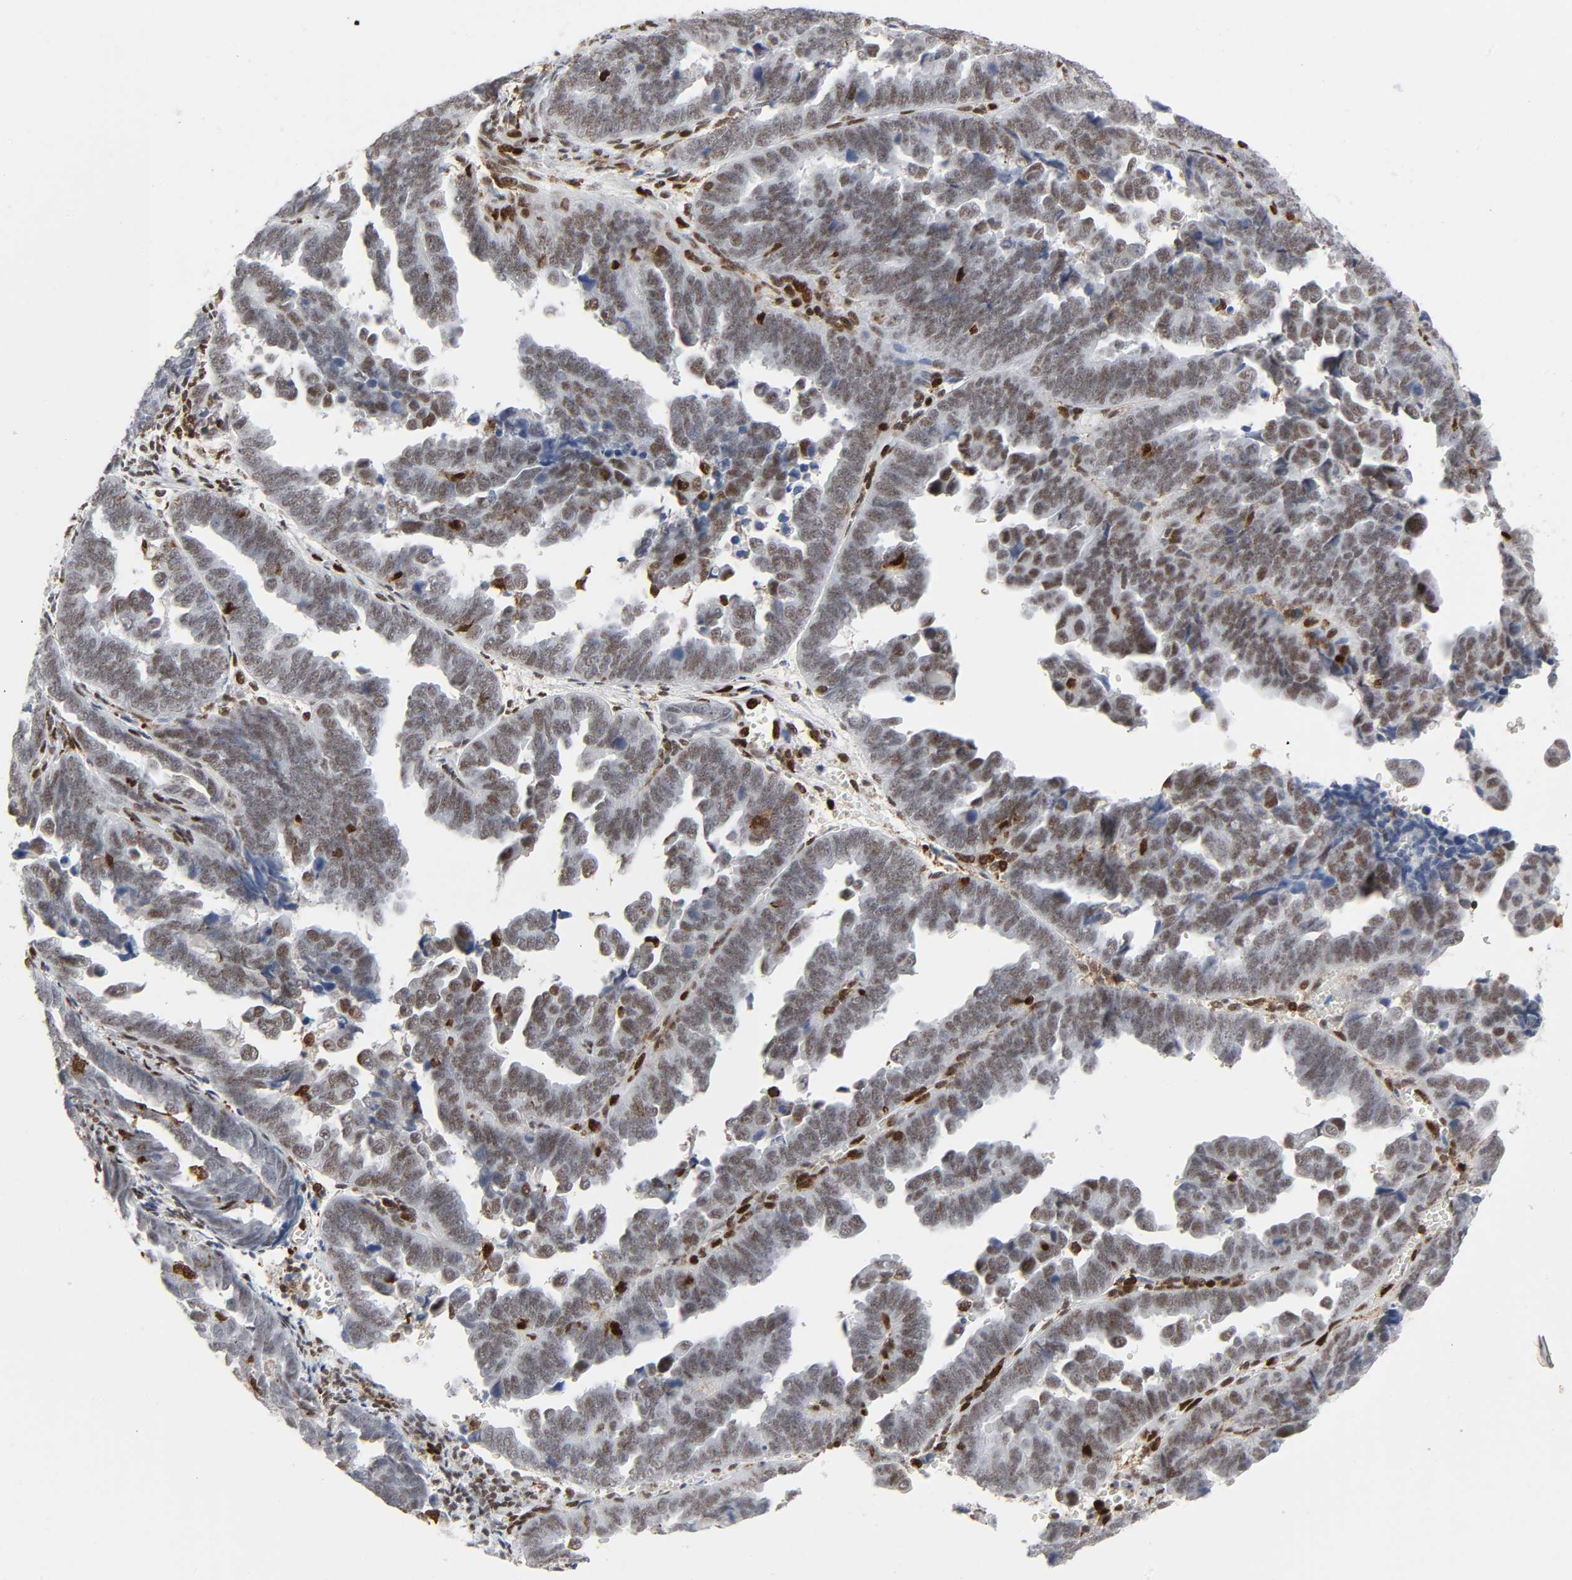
{"staining": {"intensity": "moderate", "quantity": ">75%", "location": "nuclear"}, "tissue": "endometrial cancer", "cell_type": "Tumor cells", "image_type": "cancer", "snomed": [{"axis": "morphology", "description": "Adenocarcinoma, NOS"}, {"axis": "topography", "description": "Endometrium"}], "caption": "This image shows endometrial cancer stained with immunohistochemistry to label a protein in brown. The nuclear of tumor cells show moderate positivity for the protein. Nuclei are counter-stained blue.", "gene": "WAS", "patient": {"sex": "female", "age": 75}}